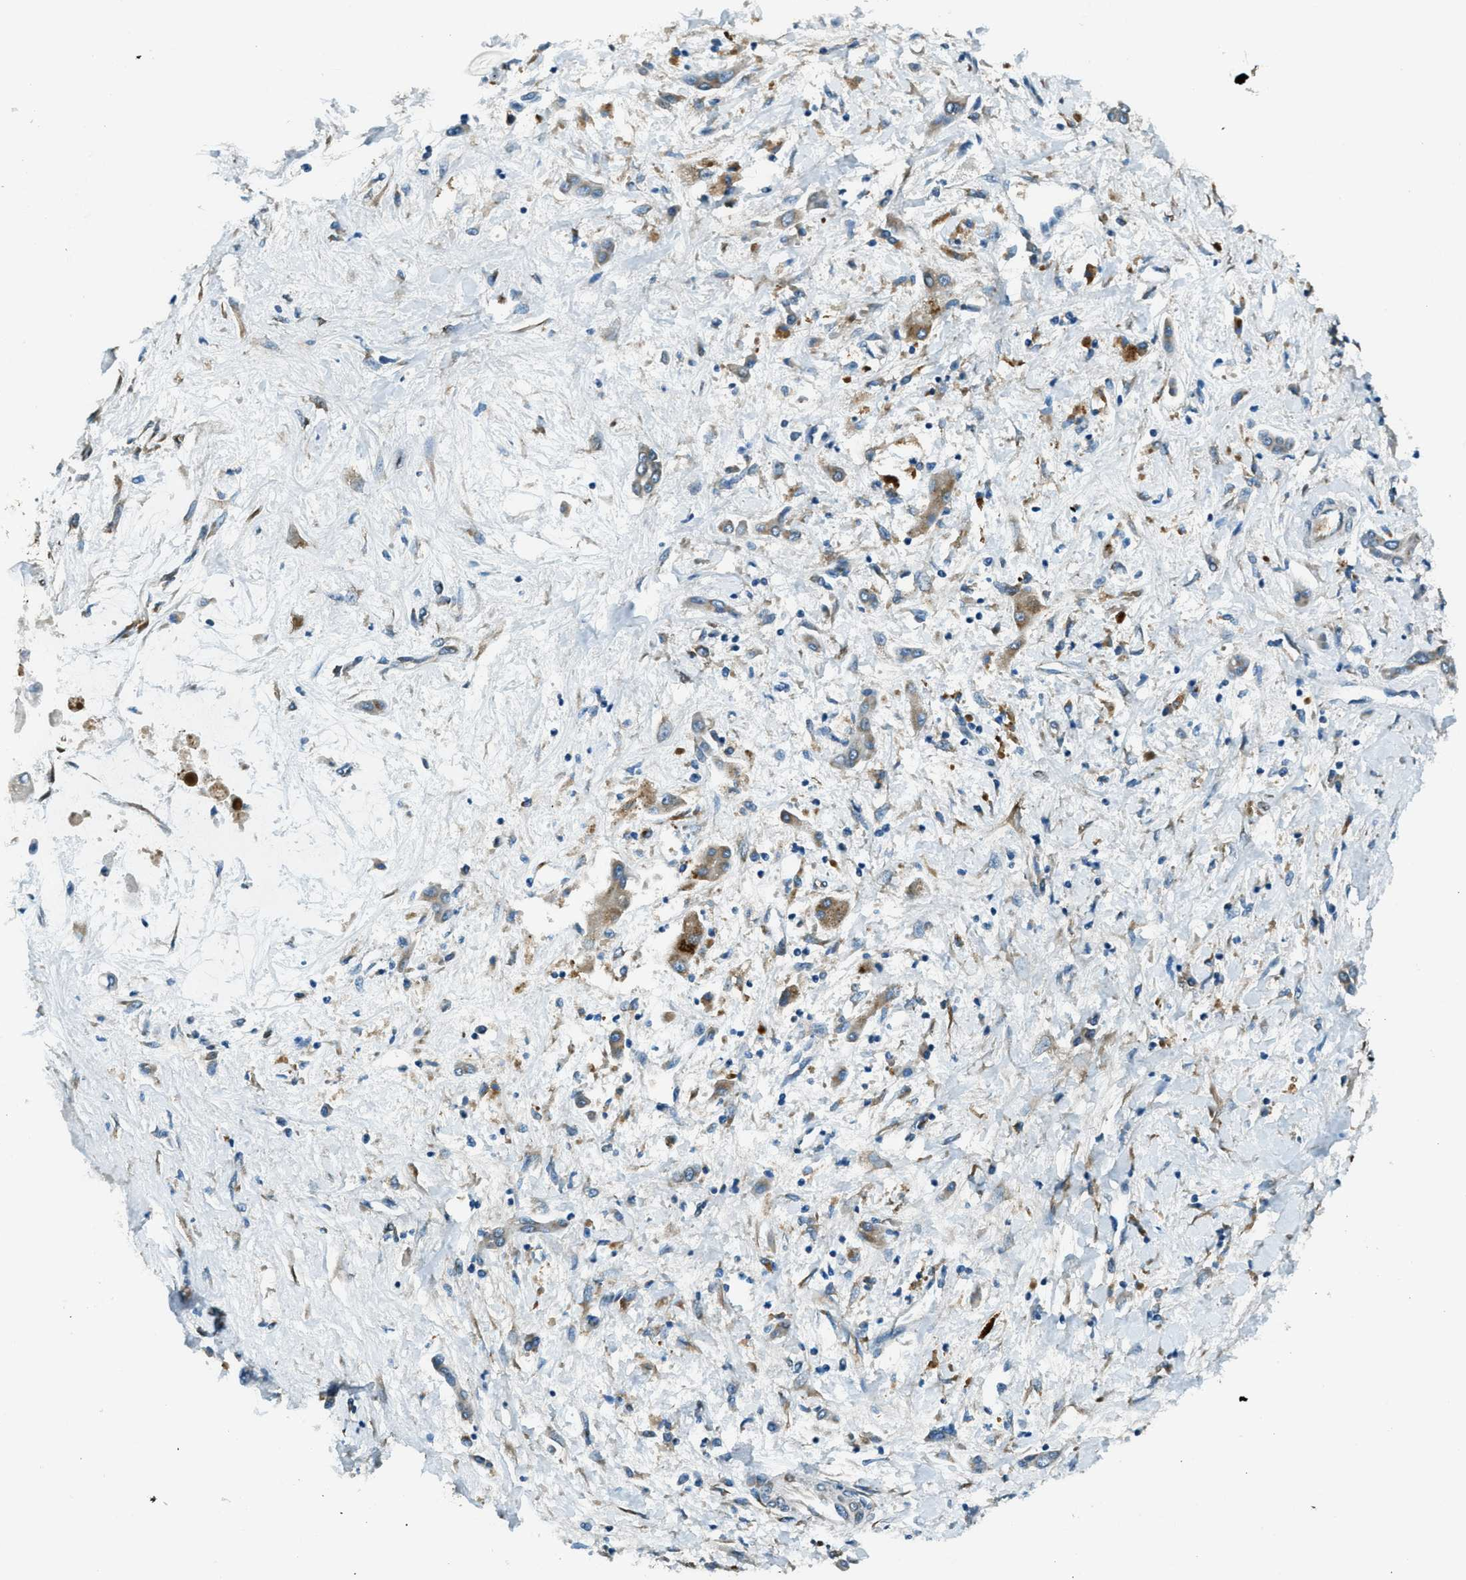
{"staining": {"intensity": "weak", "quantity": "25%-75%", "location": "cytoplasmic/membranous"}, "tissue": "liver cancer", "cell_type": "Tumor cells", "image_type": "cancer", "snomed": [{"axis": "morphology", "description": "Cholangiocarcinoma"}, {"axis": "topography", "description": "Liver"}], "caption": "Immunohistochemistry photomicrograph of neoplastic tissue: human cholangiocarcinoma (liver) stained using immunohistochemistry exhibits low levels of weak protein expression localized specifically in the cytoplasmic/membranous of tumor cells, appearing as a cytoplasmic/membranous brown color.", "gene": "GINM1", "patient": {"sex": "male", "age": 50}}